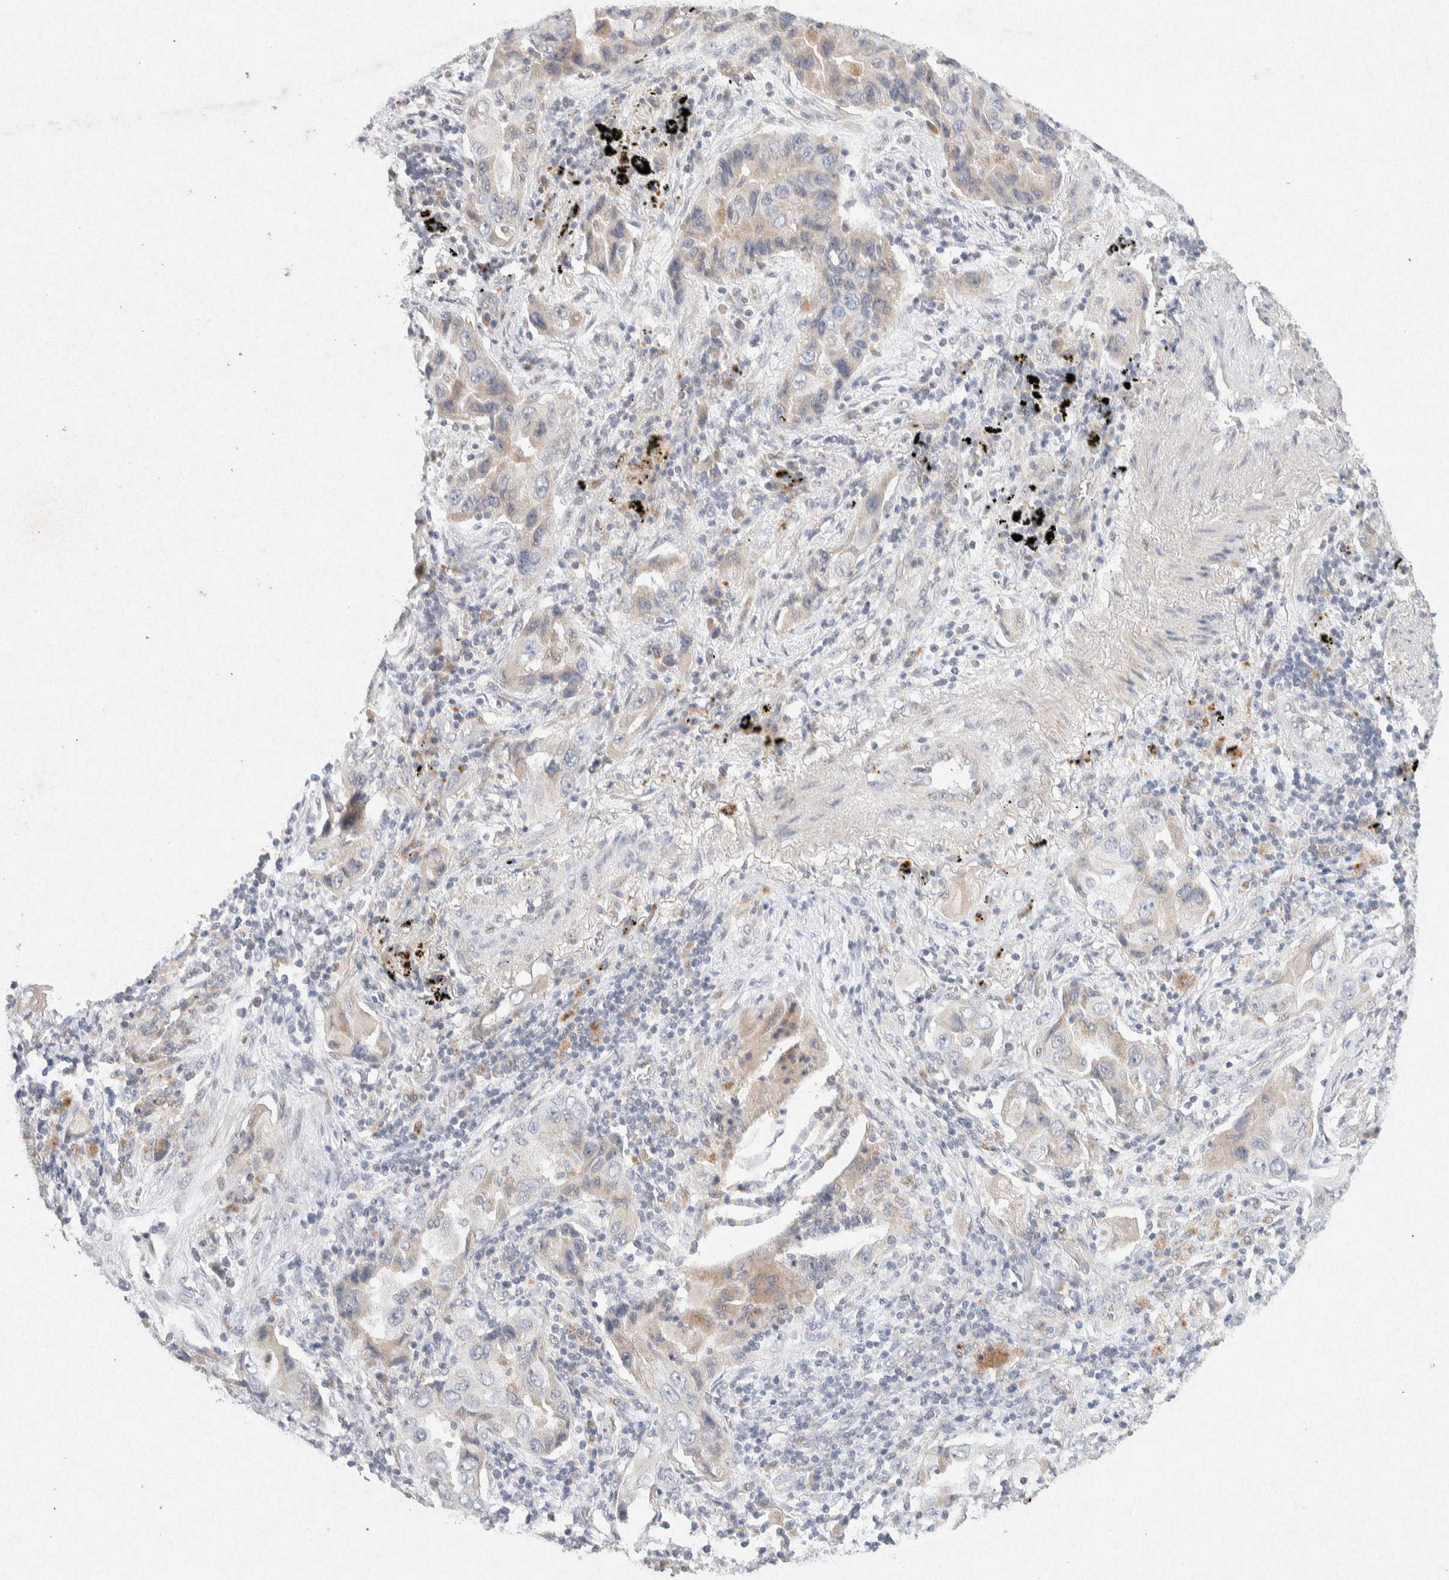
{"staining": {"intensity": "weak", "quantity": "<25%", "location": "cytoplasmic/membranous"}, "tissue": "lung cancer", "cell_type": "Tumor cells", "image_type": "cancer", "snomed": [{"axis": "morphology", "description": "Adenocarcinoma, NOS"}, {"axis": "topography", "description": "Lung"}], "caption": "A photomicrograph of adenocarcinoma (lung) stained for a protein displays no brown staining in tumor cells. (Stains: DAB immunohistochemistry with hematoxylin counter stain, Microscopy: brightfield microscopy at high magnification).", "gene": "GNAI1", "patient": {"sex": "female", "age": 65}}